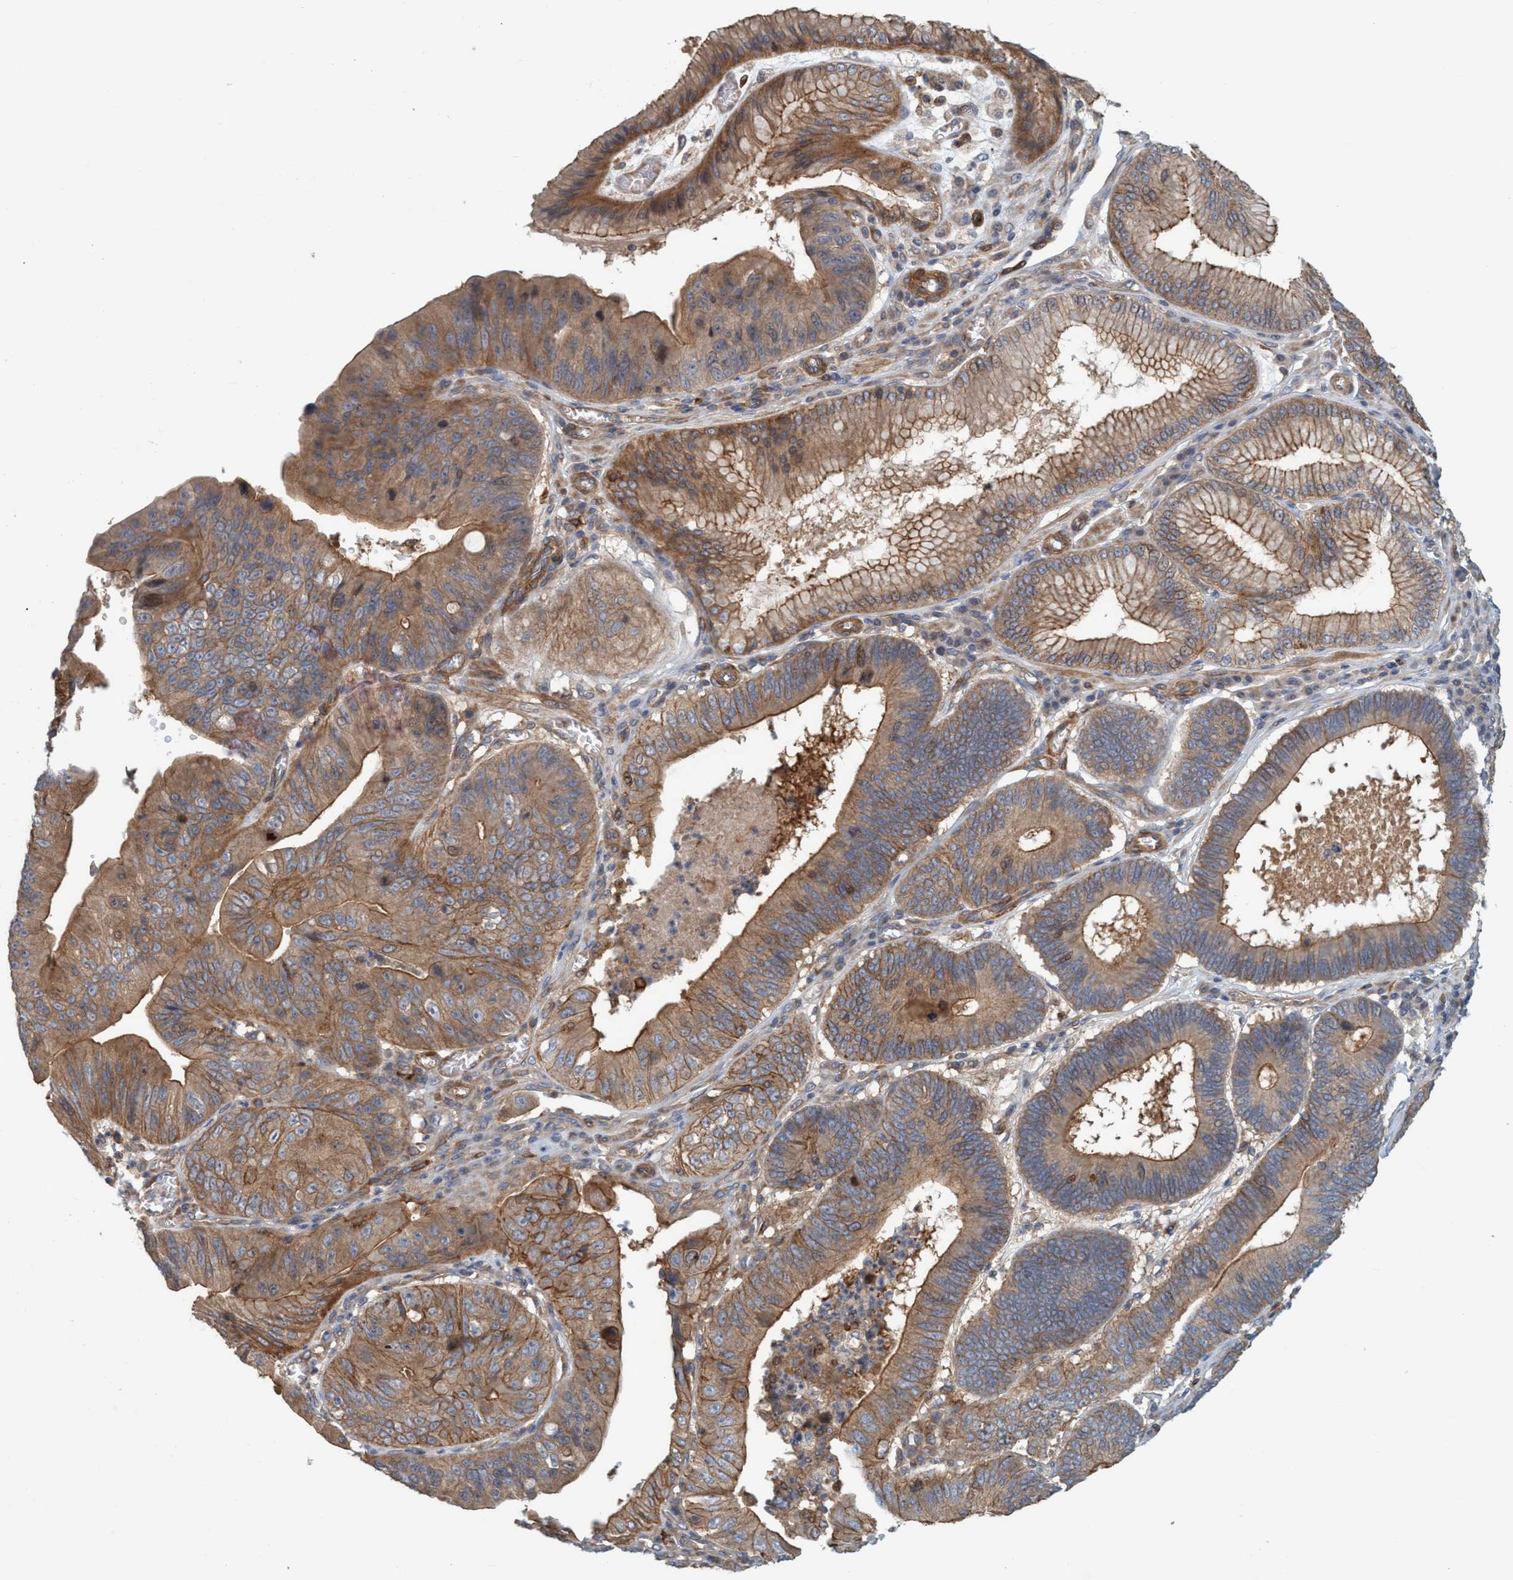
{"staining": {"intensity": "strong", "quantity": ">75%", "location": "cytoplasmic/membranous"}, "tissue": "stomach cancer", "cell_type": "Tumor cells", "image_type": "cancer", "snomed": [{"axis": "morphology", "description": "Adenocarcinoma, NOS"}, {"axis": "topography", "description": "Stomach"}], "caption": "Human adenocarcinoma (stomach) stained for a protein (brown) reveals strong cytoplasmic/membranous positive positivity in approximately >75% of tumor cells.", "gene": "SPECC1", "patient": {"sex": "male", "age": 59}}